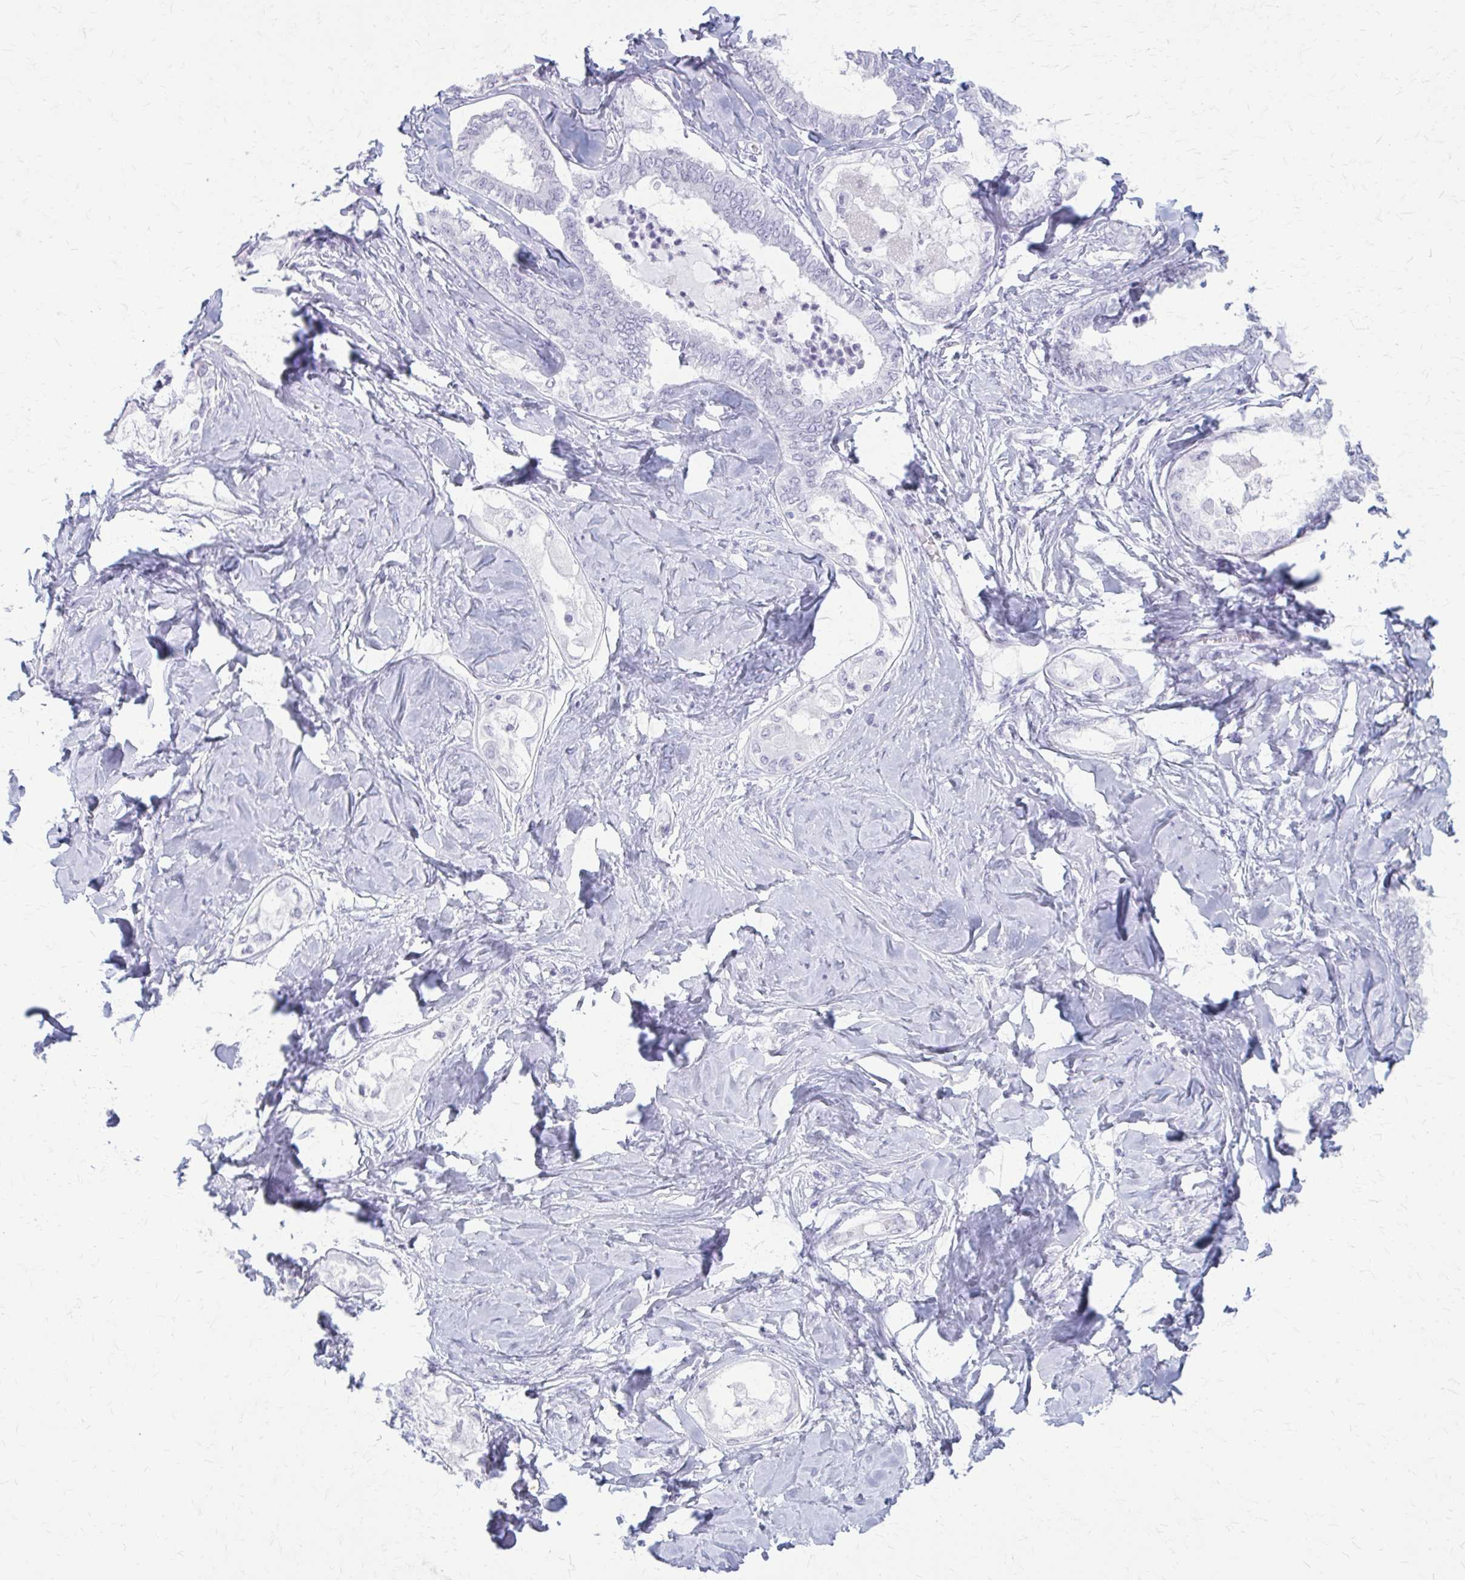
{"staining": {"intensity": "negative", "quantity": "none", "location": "none"}, "tissue": "ovarian cancer", "cell_type": "Tumor cells", "image_type": "cancer", "snomed": [{"axis": "morphology", "description": "Carcinoma, endometroid"}, {"axis": "topography", "description": "Ovary"}], "caption": "A micrograph of human endometroid carcinoma (ovarian) is negative for staining in tumor cells. Brightfield microscopy of IHC stained with DAB (brown) and hematoxylin (blue), captured at high magnification.", "gene": "KRT5", "patient": {"sex": "female", "age": 70}}